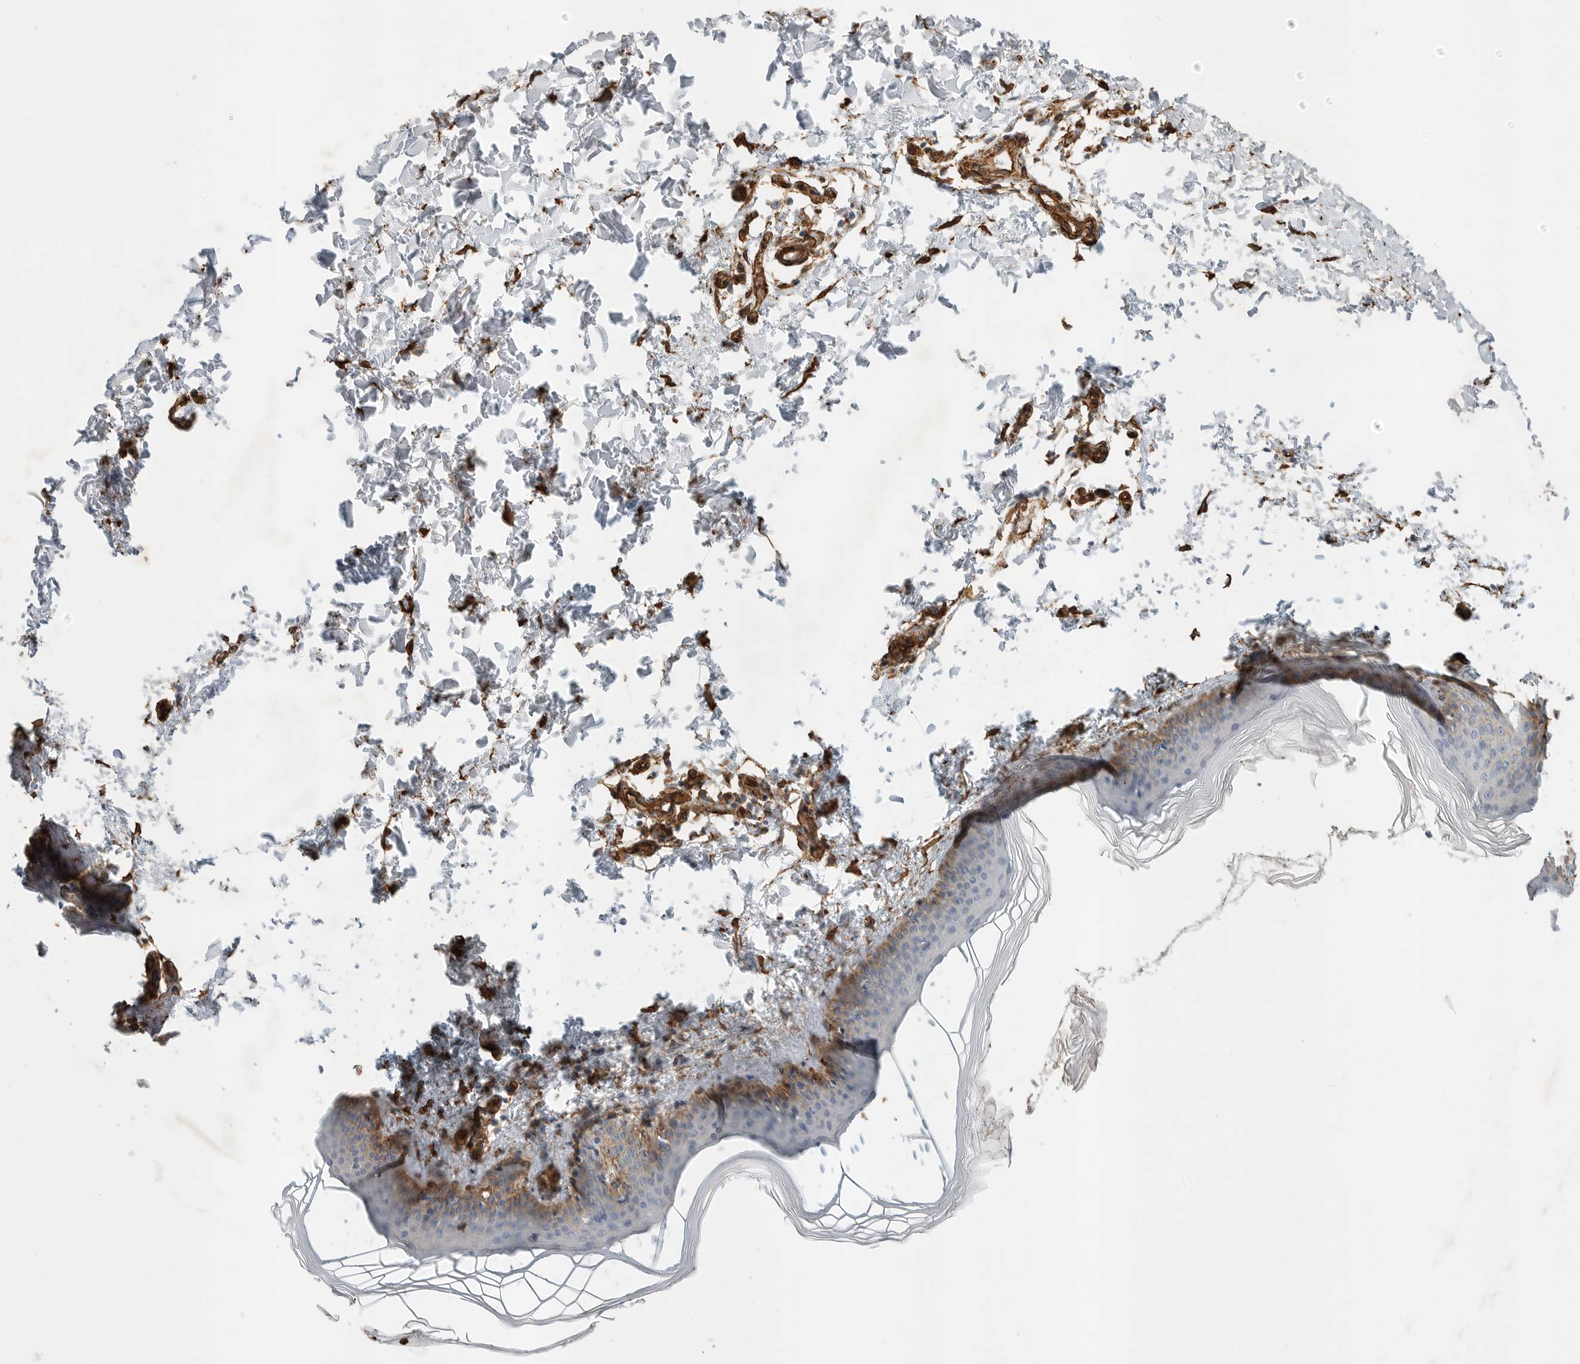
{"staining": {"intensity": "moderate", "quantity": ">75%", "location": "cytoplasmic/membranous"}, "tissue": "skin", "cell_type": "Fibroblasts", "image_type": "normal", "snomed": [{"axis": "morphology", "description": "Normal tissue, NOS"}, {"axis": "topography", "description": "Skin"}], "caption": "Immunohistochemistry (IHC) of normal skin displays medium levels of moderate cytoplasmic/membranous positivity in approximately >75% of fibroblasts.", "gene": "JMJD4", "patient": {"sex": "female", "age": 27}}